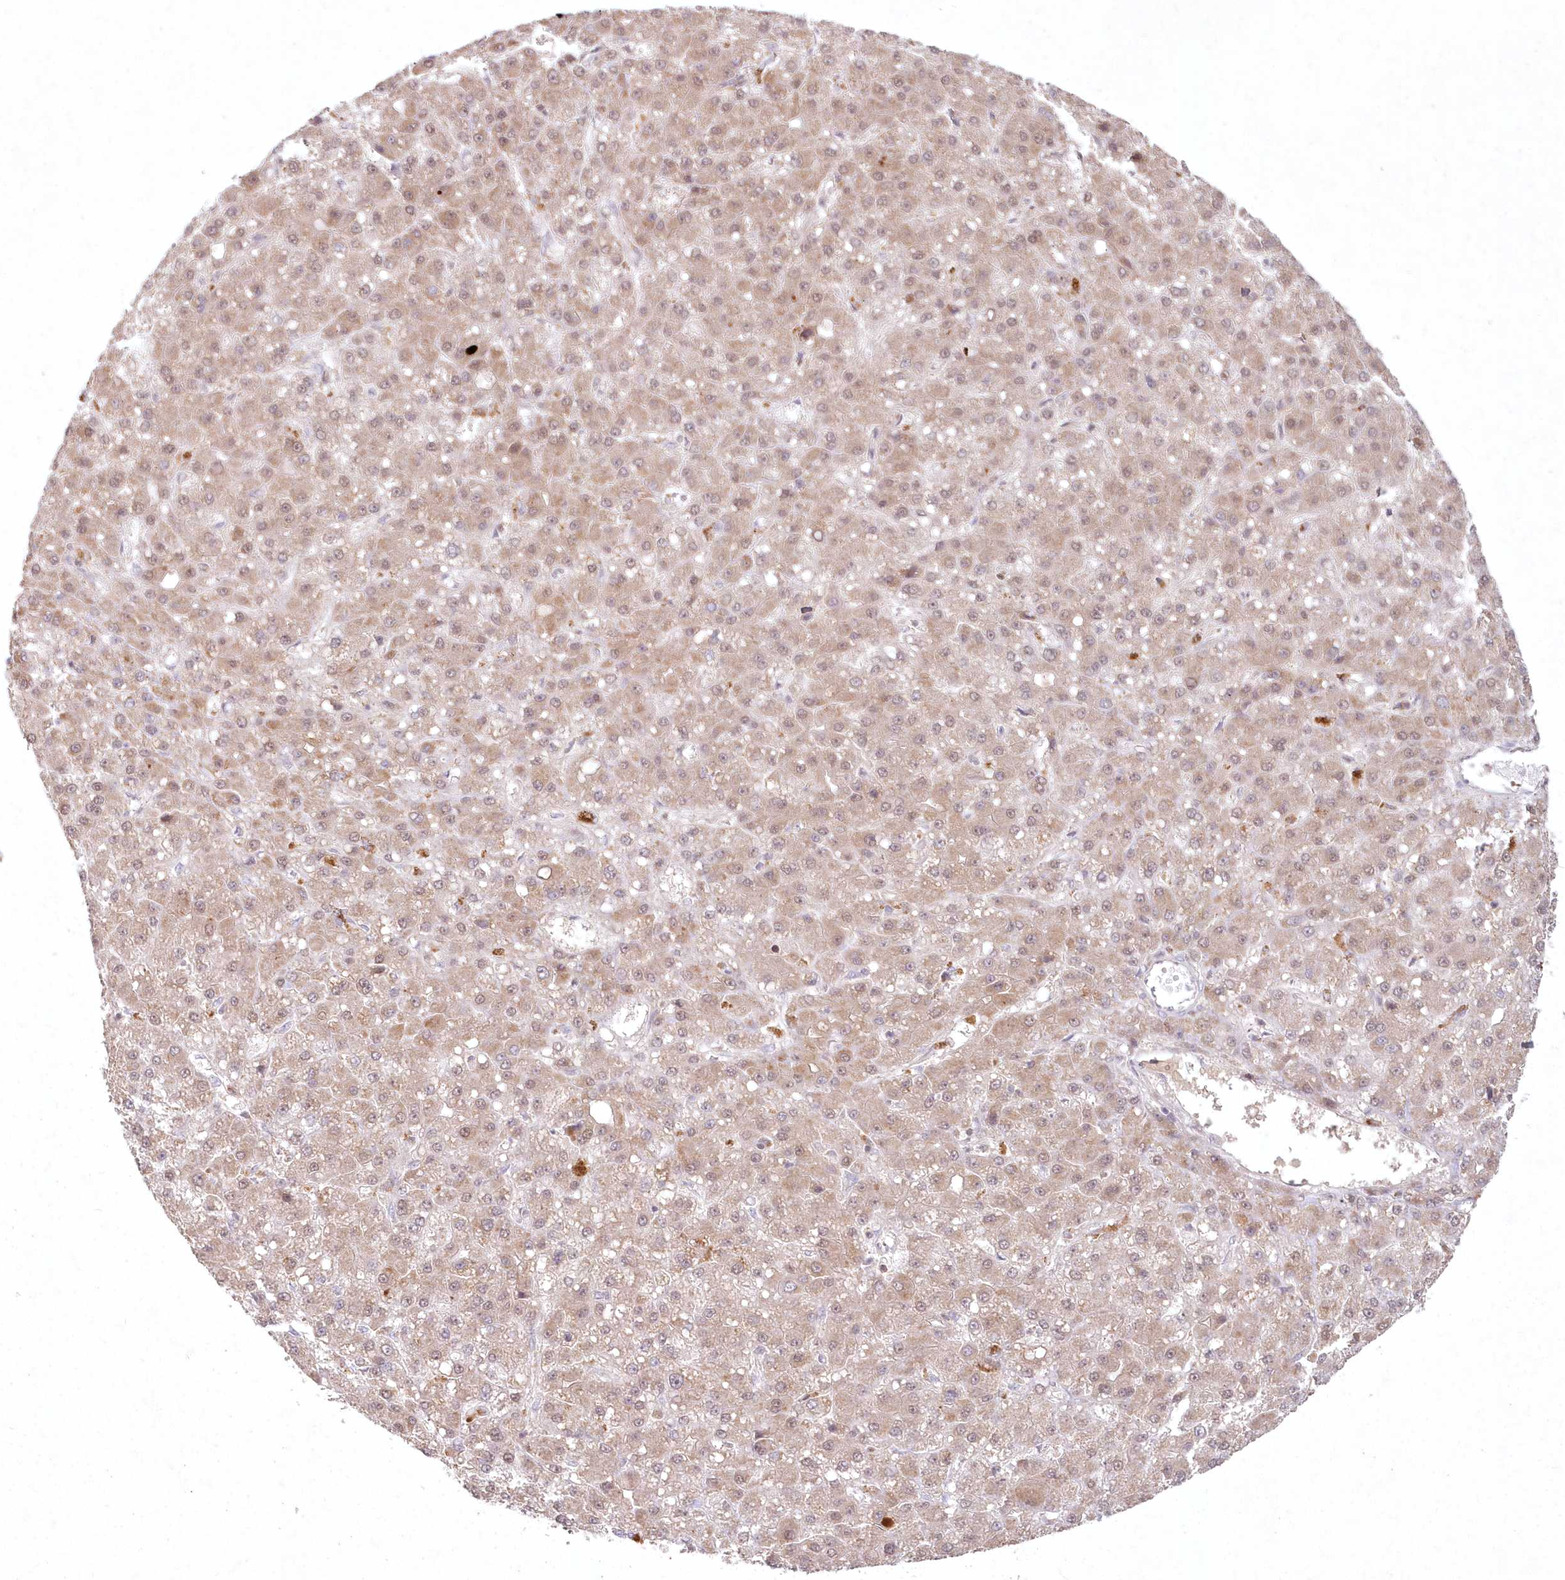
{"staining": {"intensity": "weak", "quantity": ">75%", "location": "cytoplasmic/membranous,nuclear"}, "tissue": "liver cancer", "cell_type": "Tumor cells", "image_type": "cancer", "snomed": [{"axis": "morphology", "description": "Carcinoma, Hepatocellular, NOS"}, {"axis": "topography", "description": "Liver"}], "caption": "The immunohistochemical stain labels weak cytoplasmic/membranous and nuclear positivity in tumor cells of liver cancer (hepatocellular carcinoma) tissue.", "gene": "ASCC1", "patient": {"sex": "male", "age": 67}}